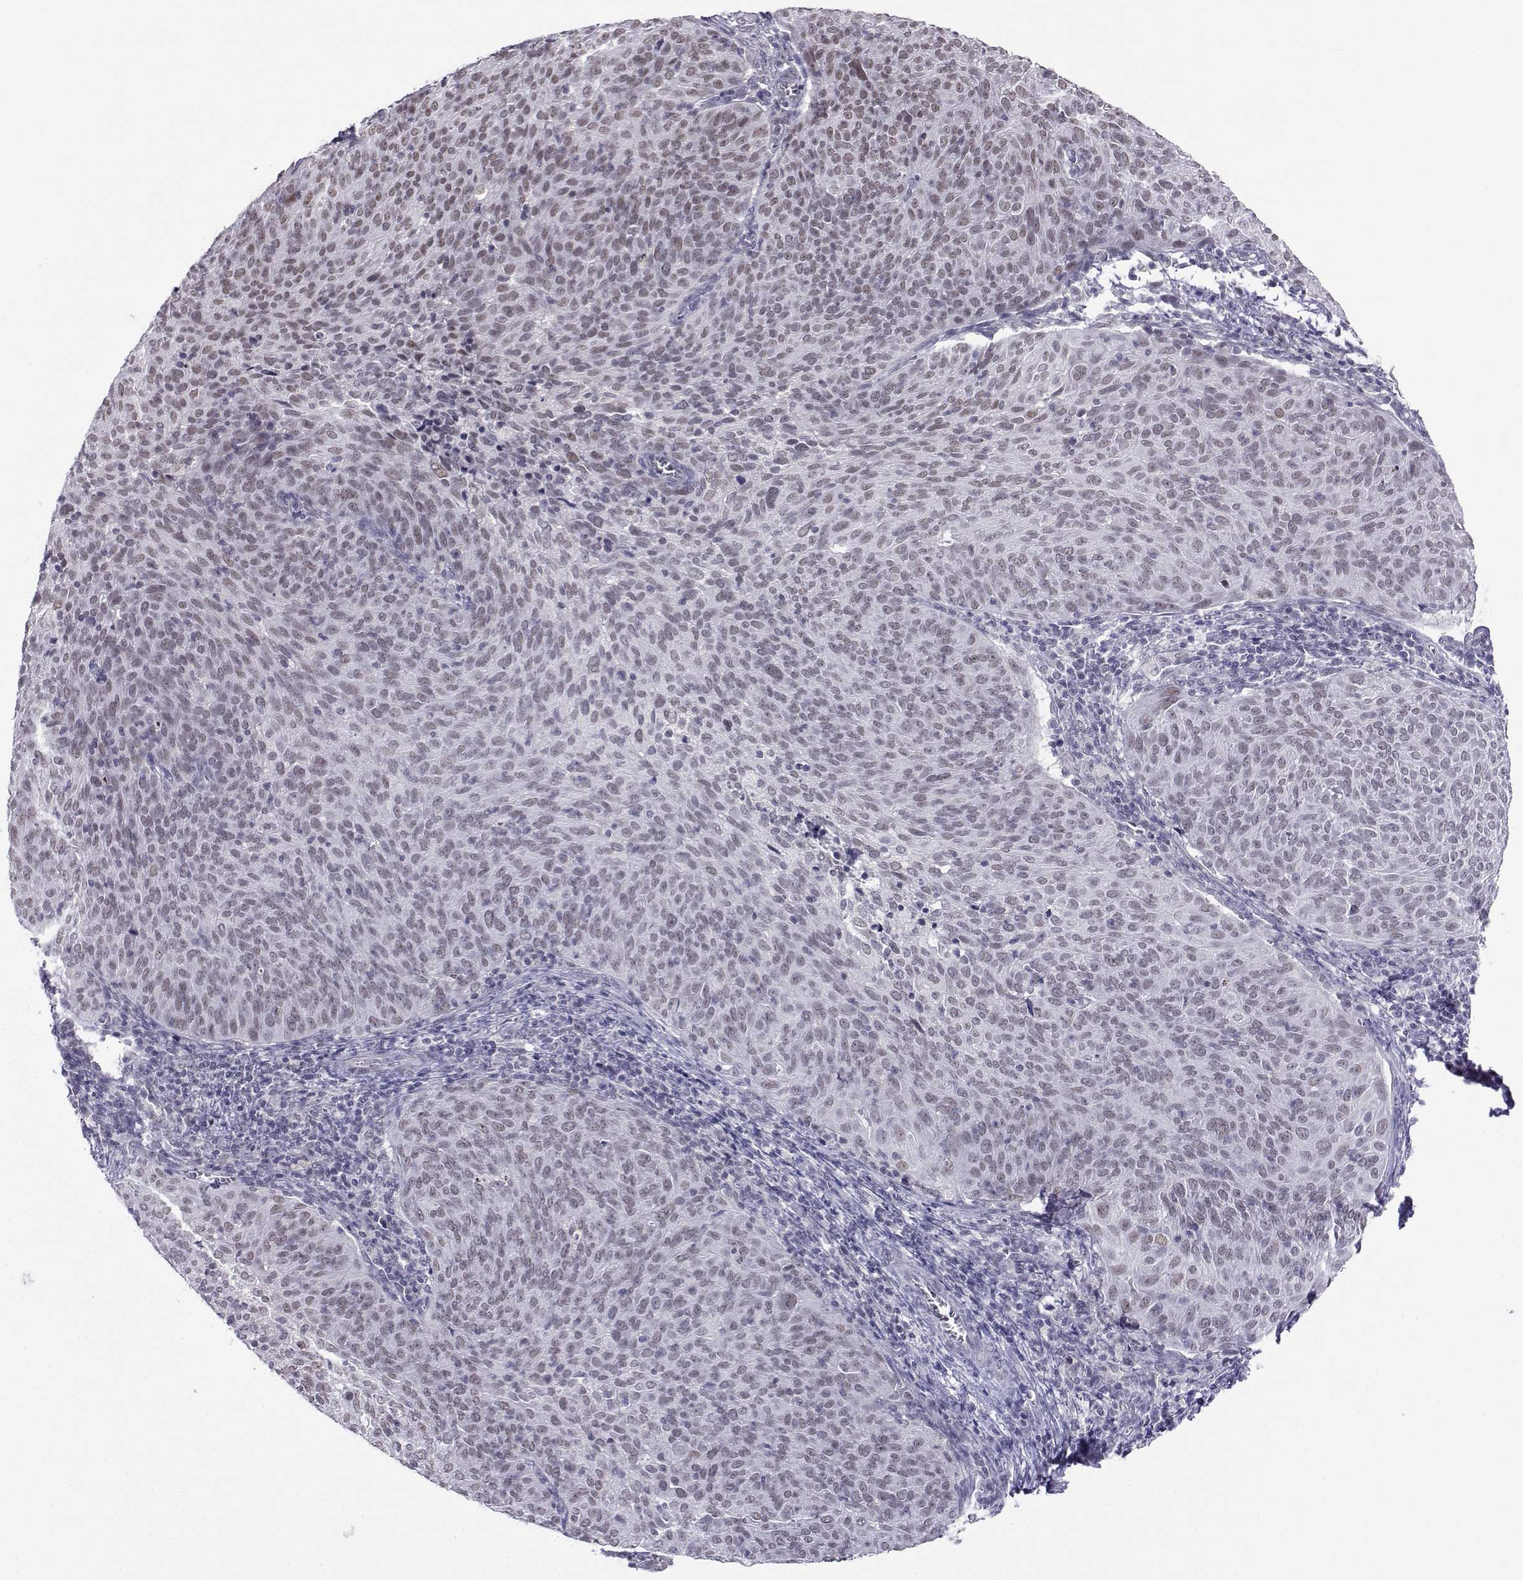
{"staining": {"intensity": "weak", "quantity": "25%-75%", "location": "nuclear"}, "tissue": "cervical cancer", "cell_type": "Tumor cells", "image_type": "cancer", "snomed": [{"axis": "morphology", "description": "Squamous cell carcinoma, NOS"}, {"axis": "topography", "description": "Cervix"}], "caption": "Cervical cancer (squamous cell carcinoma) was stained to show a protein in brown. There is low levels of weak nuclear positivity in about 25%-75% of tumor cells.", "gene": "MED26", "patient": {"sex": "female", "age": 39}}